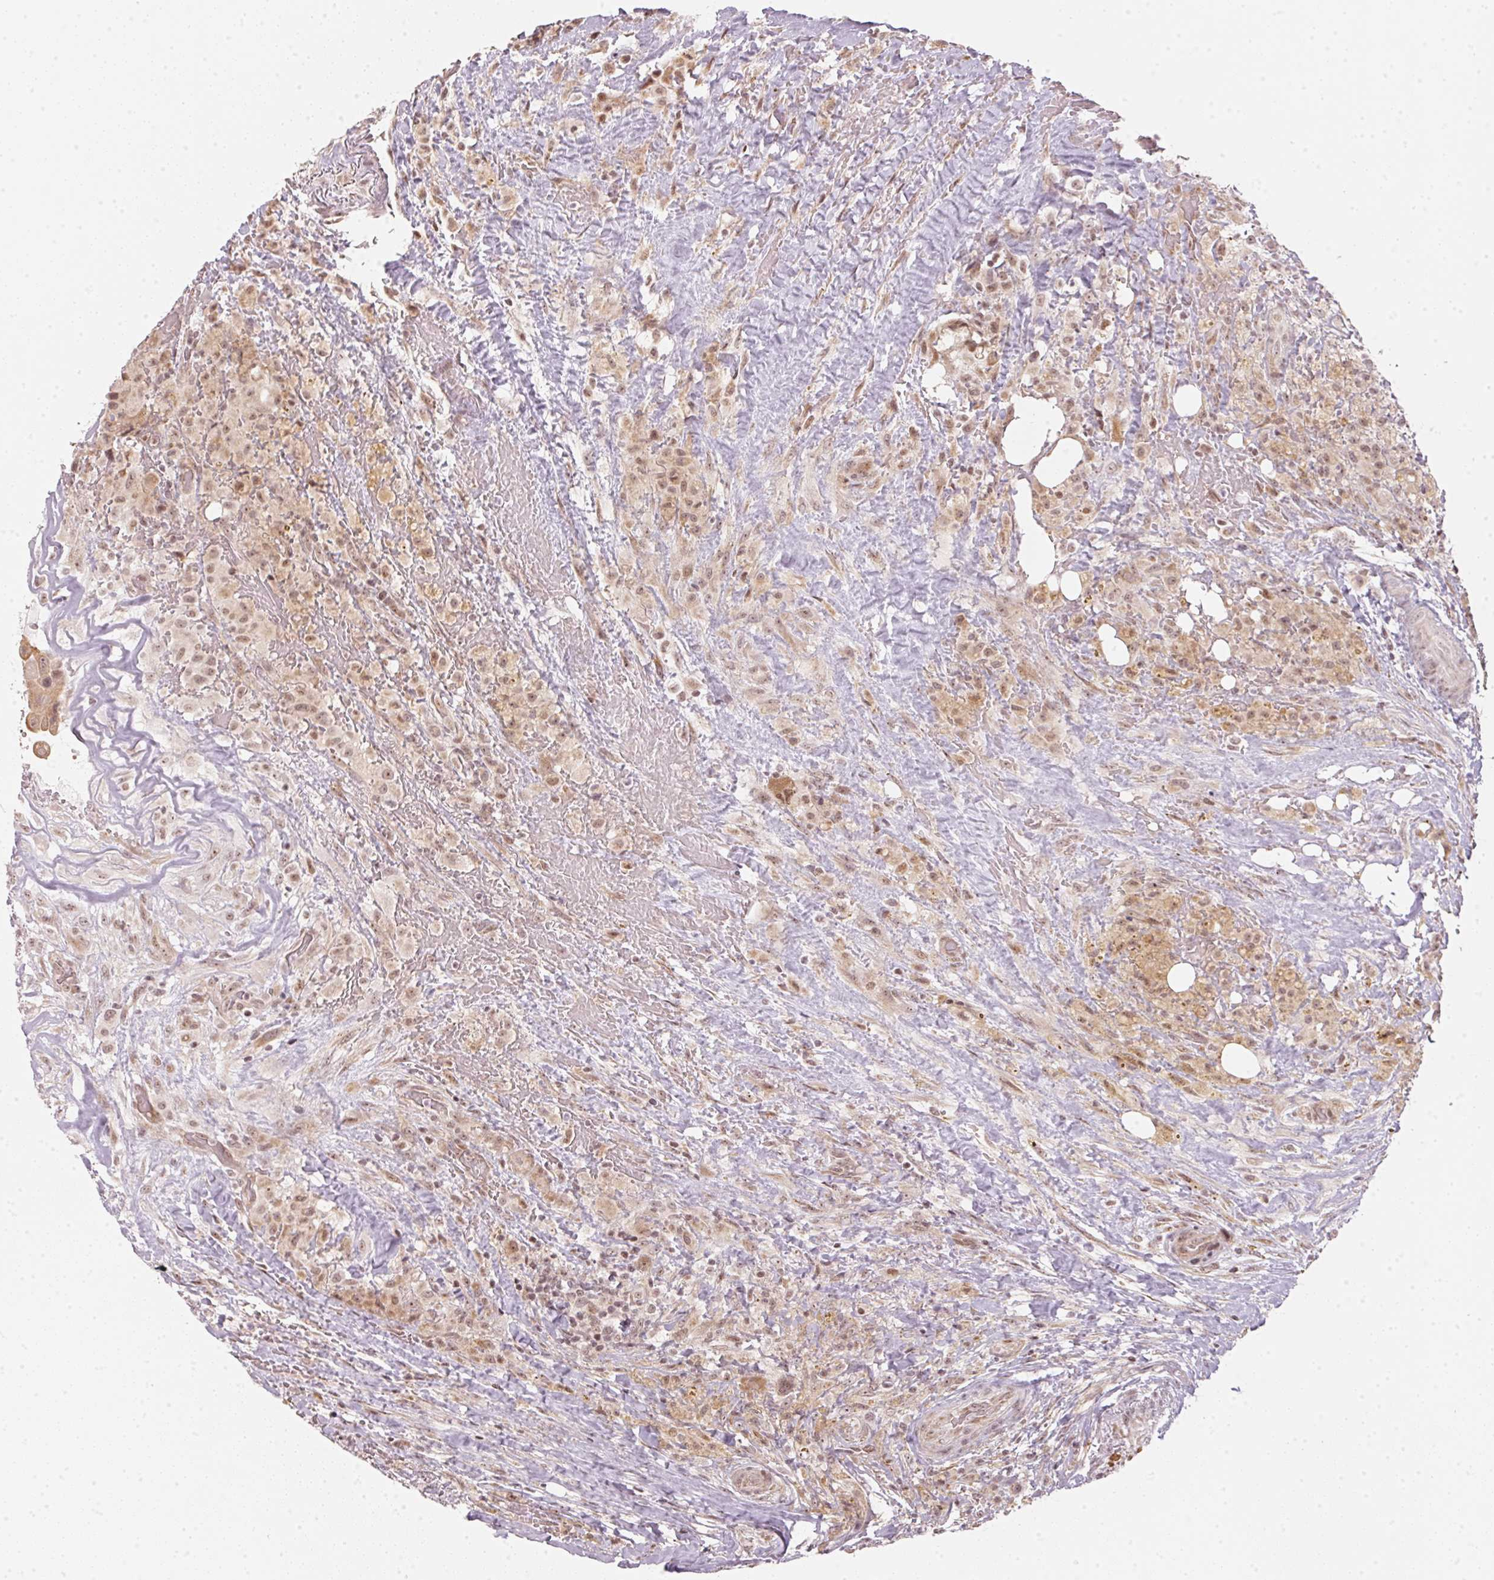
{"staining": {"intensity": "moderate", "quantity": ">75%", "location": "cytoplasmic/membranous,nuclear"}, "tissue": "thyroid cancer", "cell_type": "Tumor cells", "image_type": "cancer", "snomed": [{"axis": "morphology", "description": "Papillary adenocarcinoma, NOS"}, {"axis": "morphology", "description": "Papillary adenoma metastatic"}, {"axis": "topography", "description": "Thyroid gland"}], "caption": "Papillary adenoma metastatic (thyroid) stained with a protein marker shows moderate staining in tumor cells.", "gene": "KAT6A", "patient": {"sex": "male", "age": 87}}